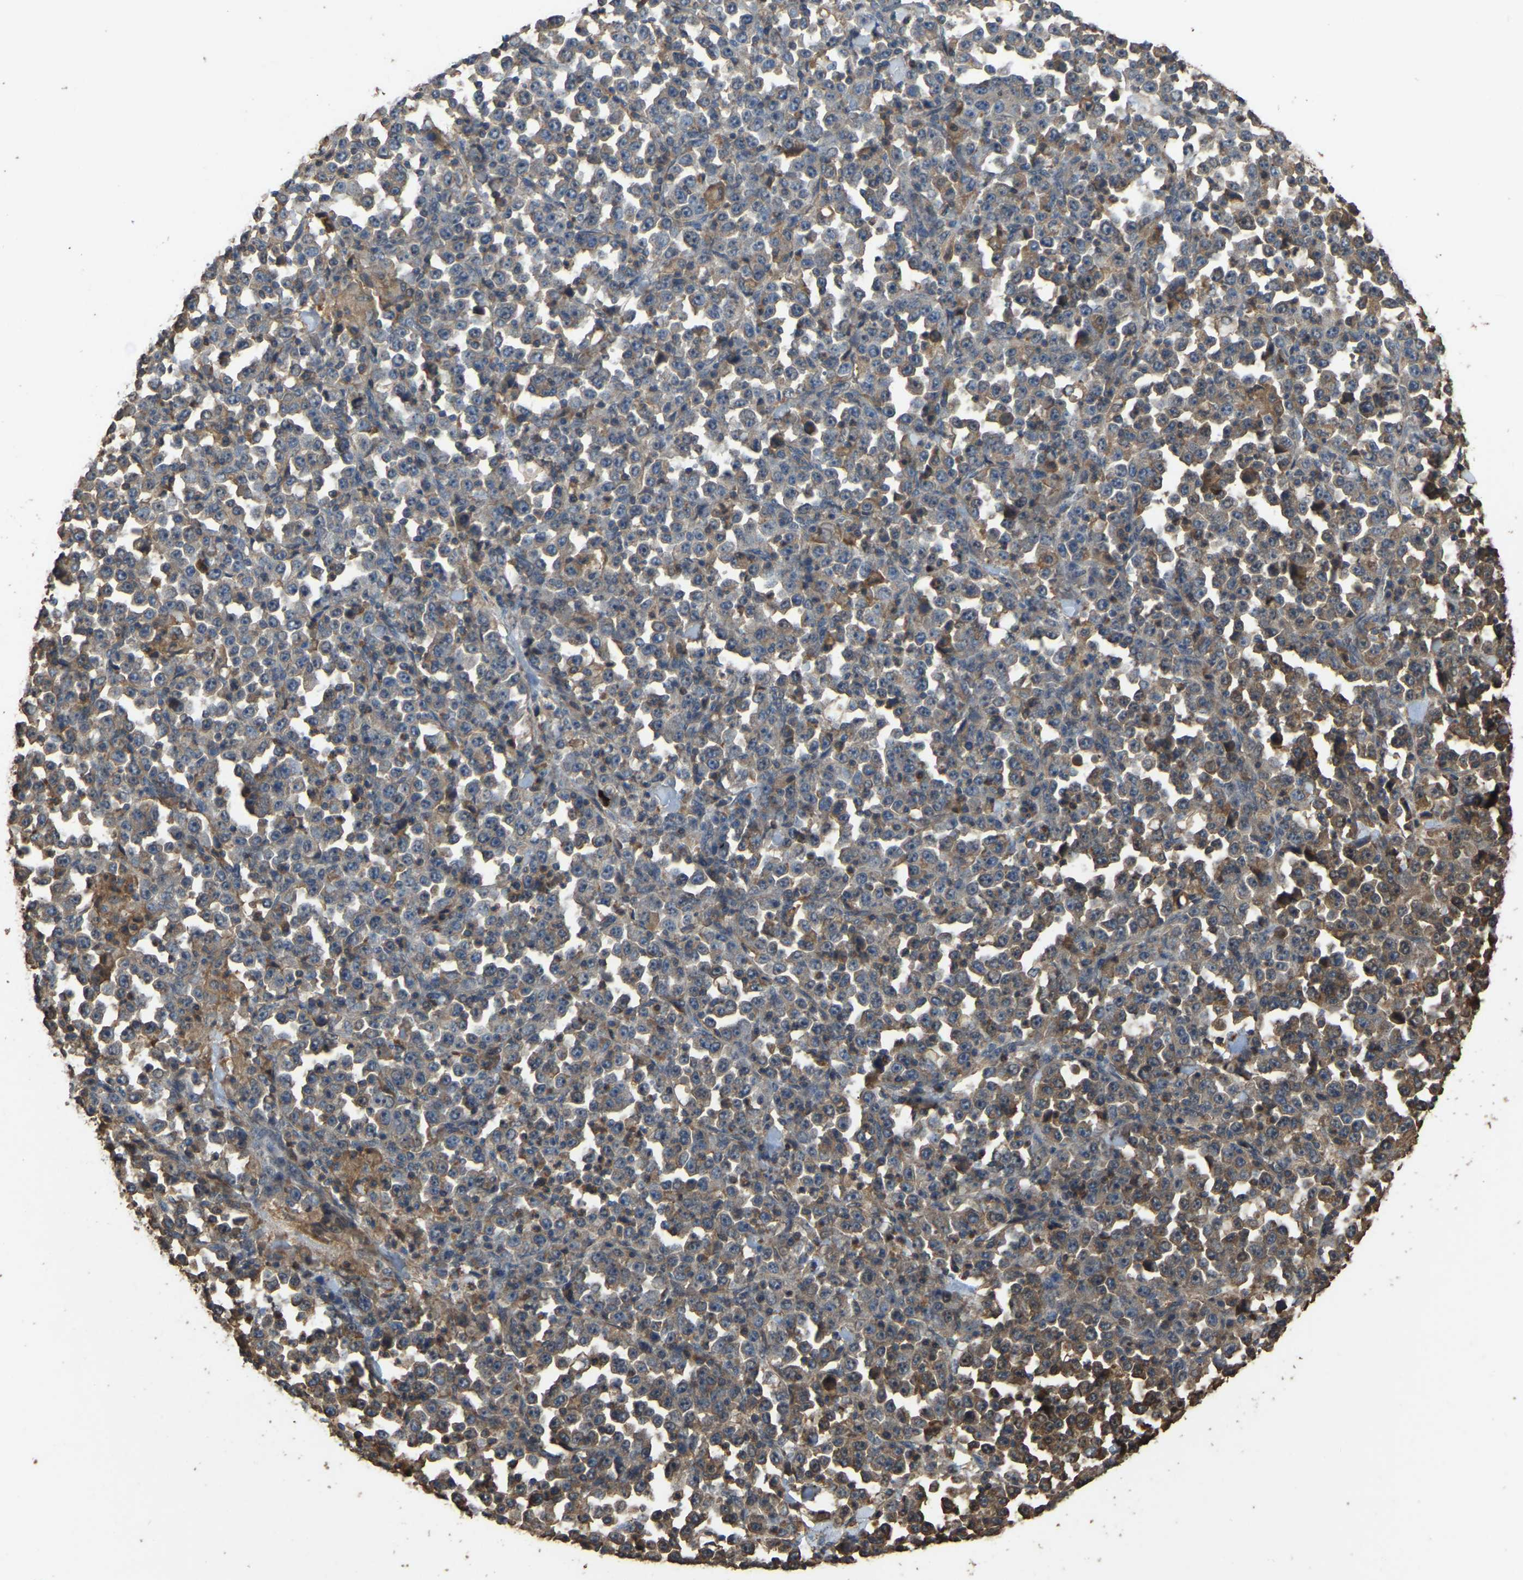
{"staining": {"intensity": "weak", "quantity": "25%-75%", "location": "cytoplasmic/membranous"}, "tissue": "stomach cancer", "cell_type": "Tumor cells", "image_type": "cancer", "snomed": [{"axis": "morphology", "description": "Normal tissue, NOS"}, {"axis": "morphology", "description": "Adenocarcinoma, NOS"}, {"axis": "topography", "description": "Stomach, upper"}, {"axis": "topography", "description": "Stomach"}], "caption": "A photomicrograph showing weak cytoplasmic/membranous positivity in approximately 25%-75% of tumor cells in stomach cancer, as visualized by brown immunohistochemical staining.", "gene": "FHIT", "patient": {"sex": "male", "age": 59}}